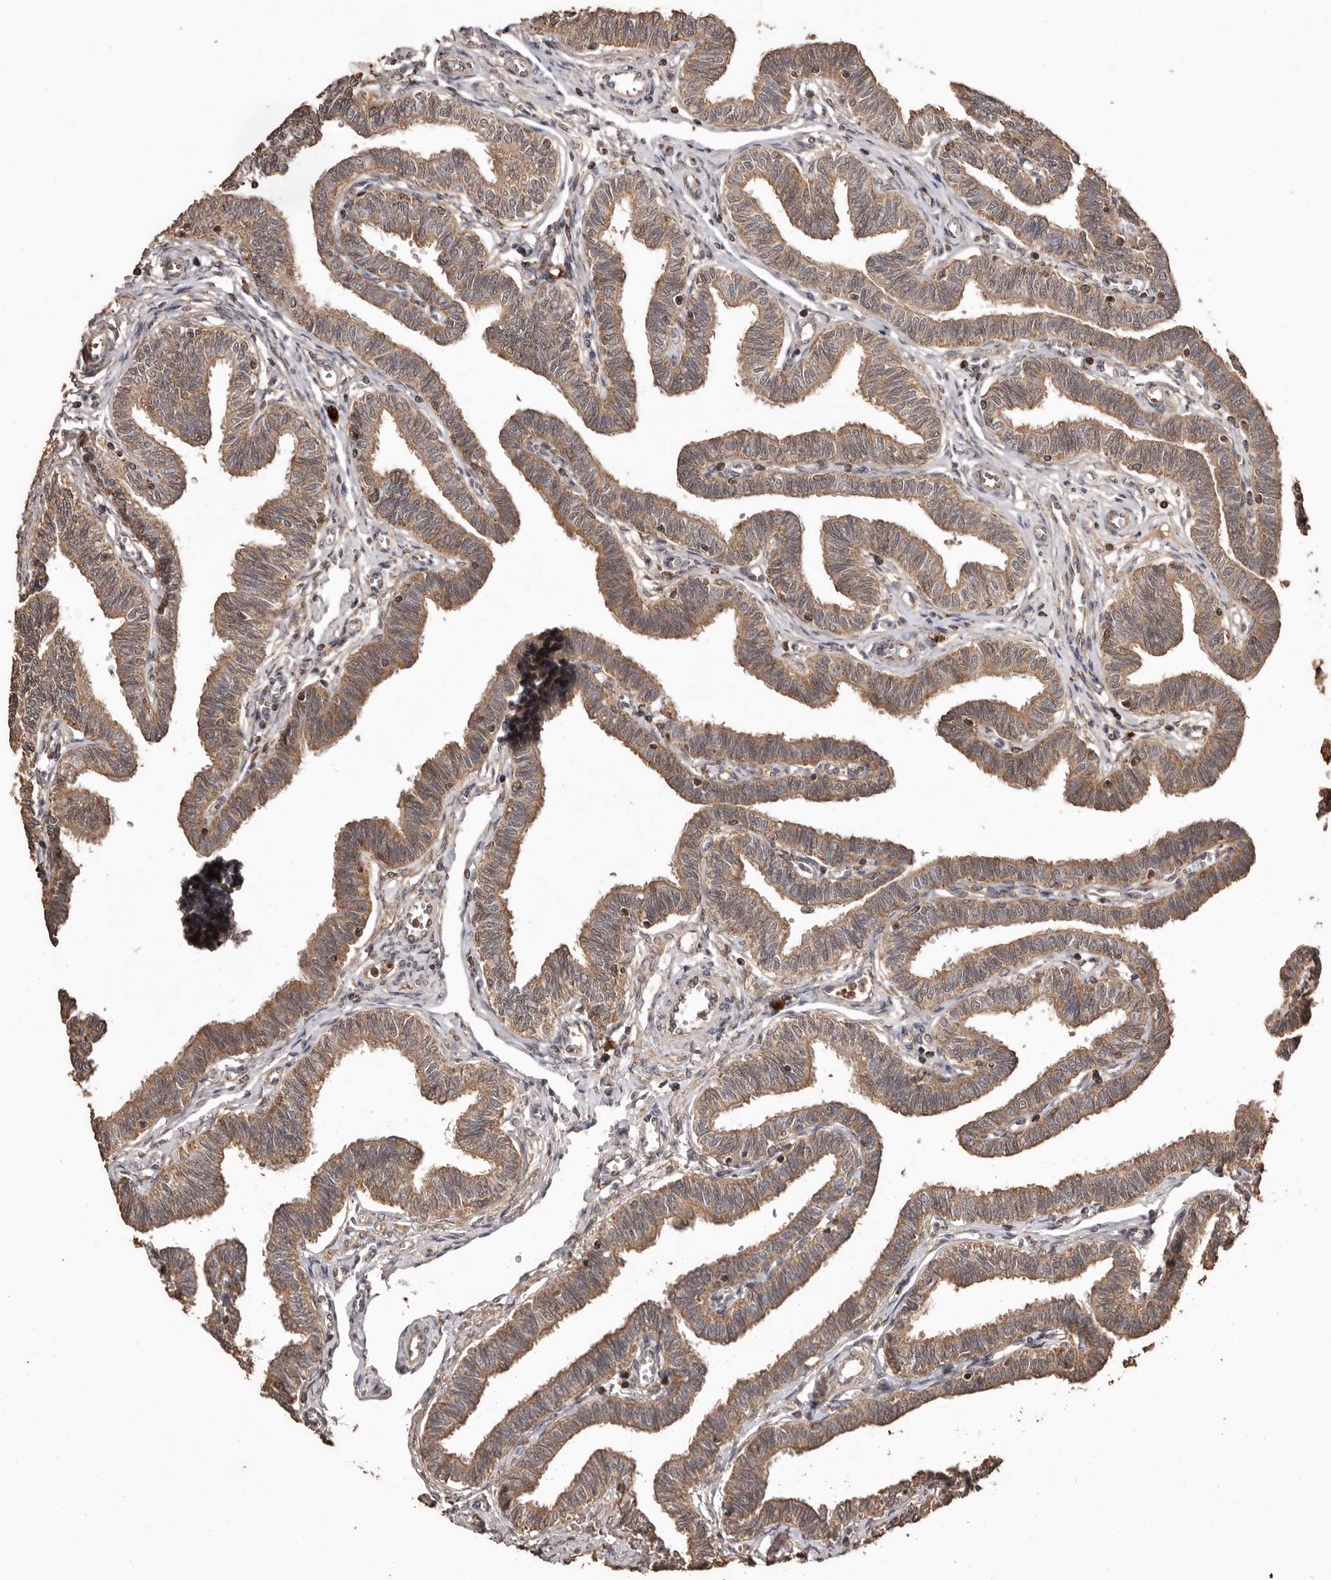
{"staining": {"intensity": "moderate", "quantity": ">75%", "location": "cytoplasmic/membranous"}, "tissue": "fallopian tube", "cell_type": "Glandular cells", "image_type": "normal", "snomed": [{"axis": "morphology", "description": "Normal tissue, NOS"}, {"axis": "topography", "description": "Fallopian tube"}, {"axis": "topography", "description": "Ovary"}], "caption": "IHC of normal human fallopian tube shows medium levels of moderate cytoplasmic/membranous positivity in about >75% of glandular cells.", "gene": "RWDD1", "patient": {"sex": "female", "age": 23}}